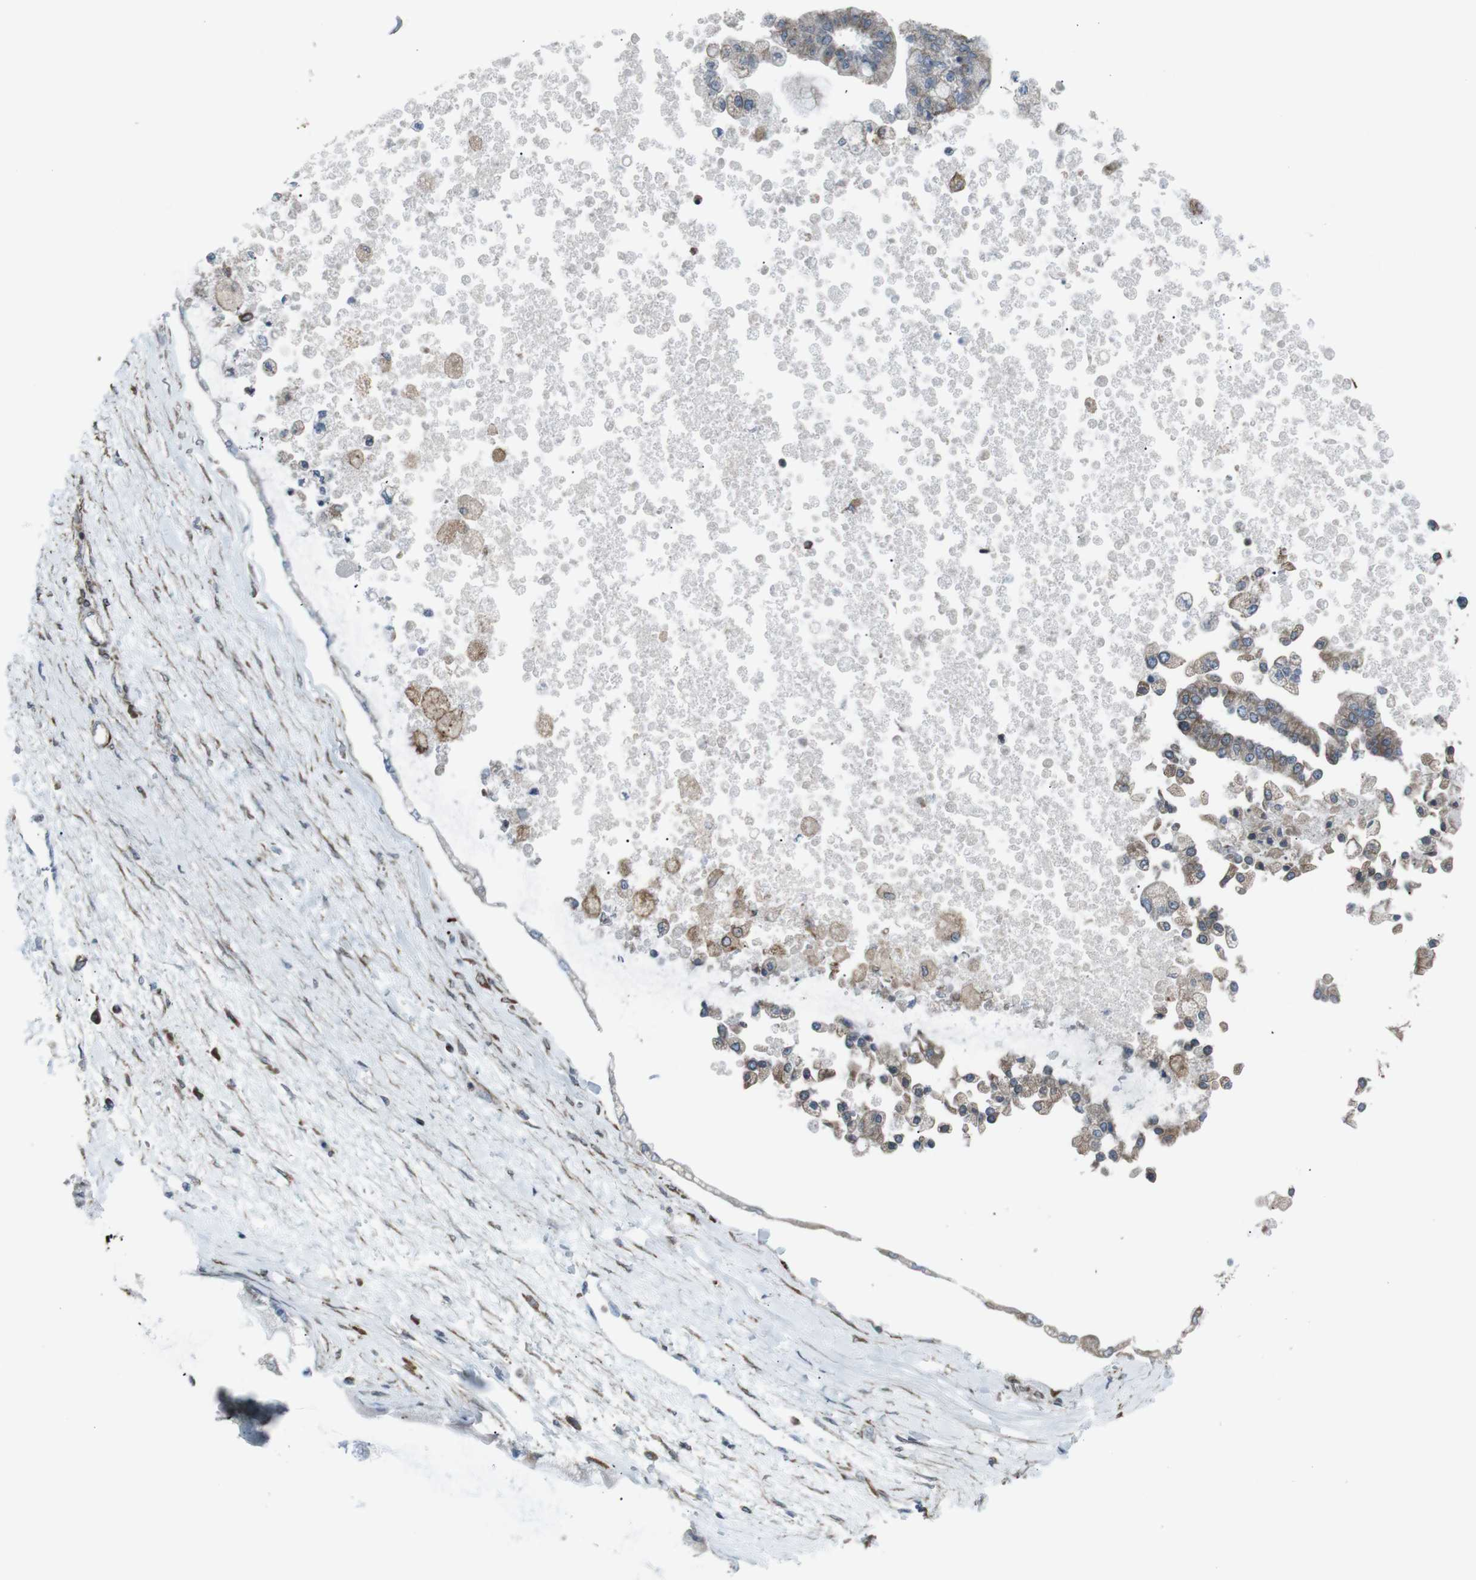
{"staining": {"intensity": "weak", "quantity": "<25%", "location": "cytoplasmic/membranous"}, "tissue": "liver cancer", "cell_type": "Tumor cells", "image_type": "cancer", "snomed": [{"axis": "morphology", "description": "Cholangiocarcinoma"}, {"axis": "topography", "description": "Liver"}], "caption": "Immunohistochemistry (IHC) histopathology image of human cholangiocarcinoma (liver) stained for a protein (brown), which exhibits no positivity in tumor cells. The staining was performed using DAB (3,3'-diaminobenzidine) to visualize the protein expression in brown, while the nuclei were stained in blue with hematoxylin (Magnification: 20x).", "gene": "LNPK", "patient": {"sex": "male", "age": 50}}